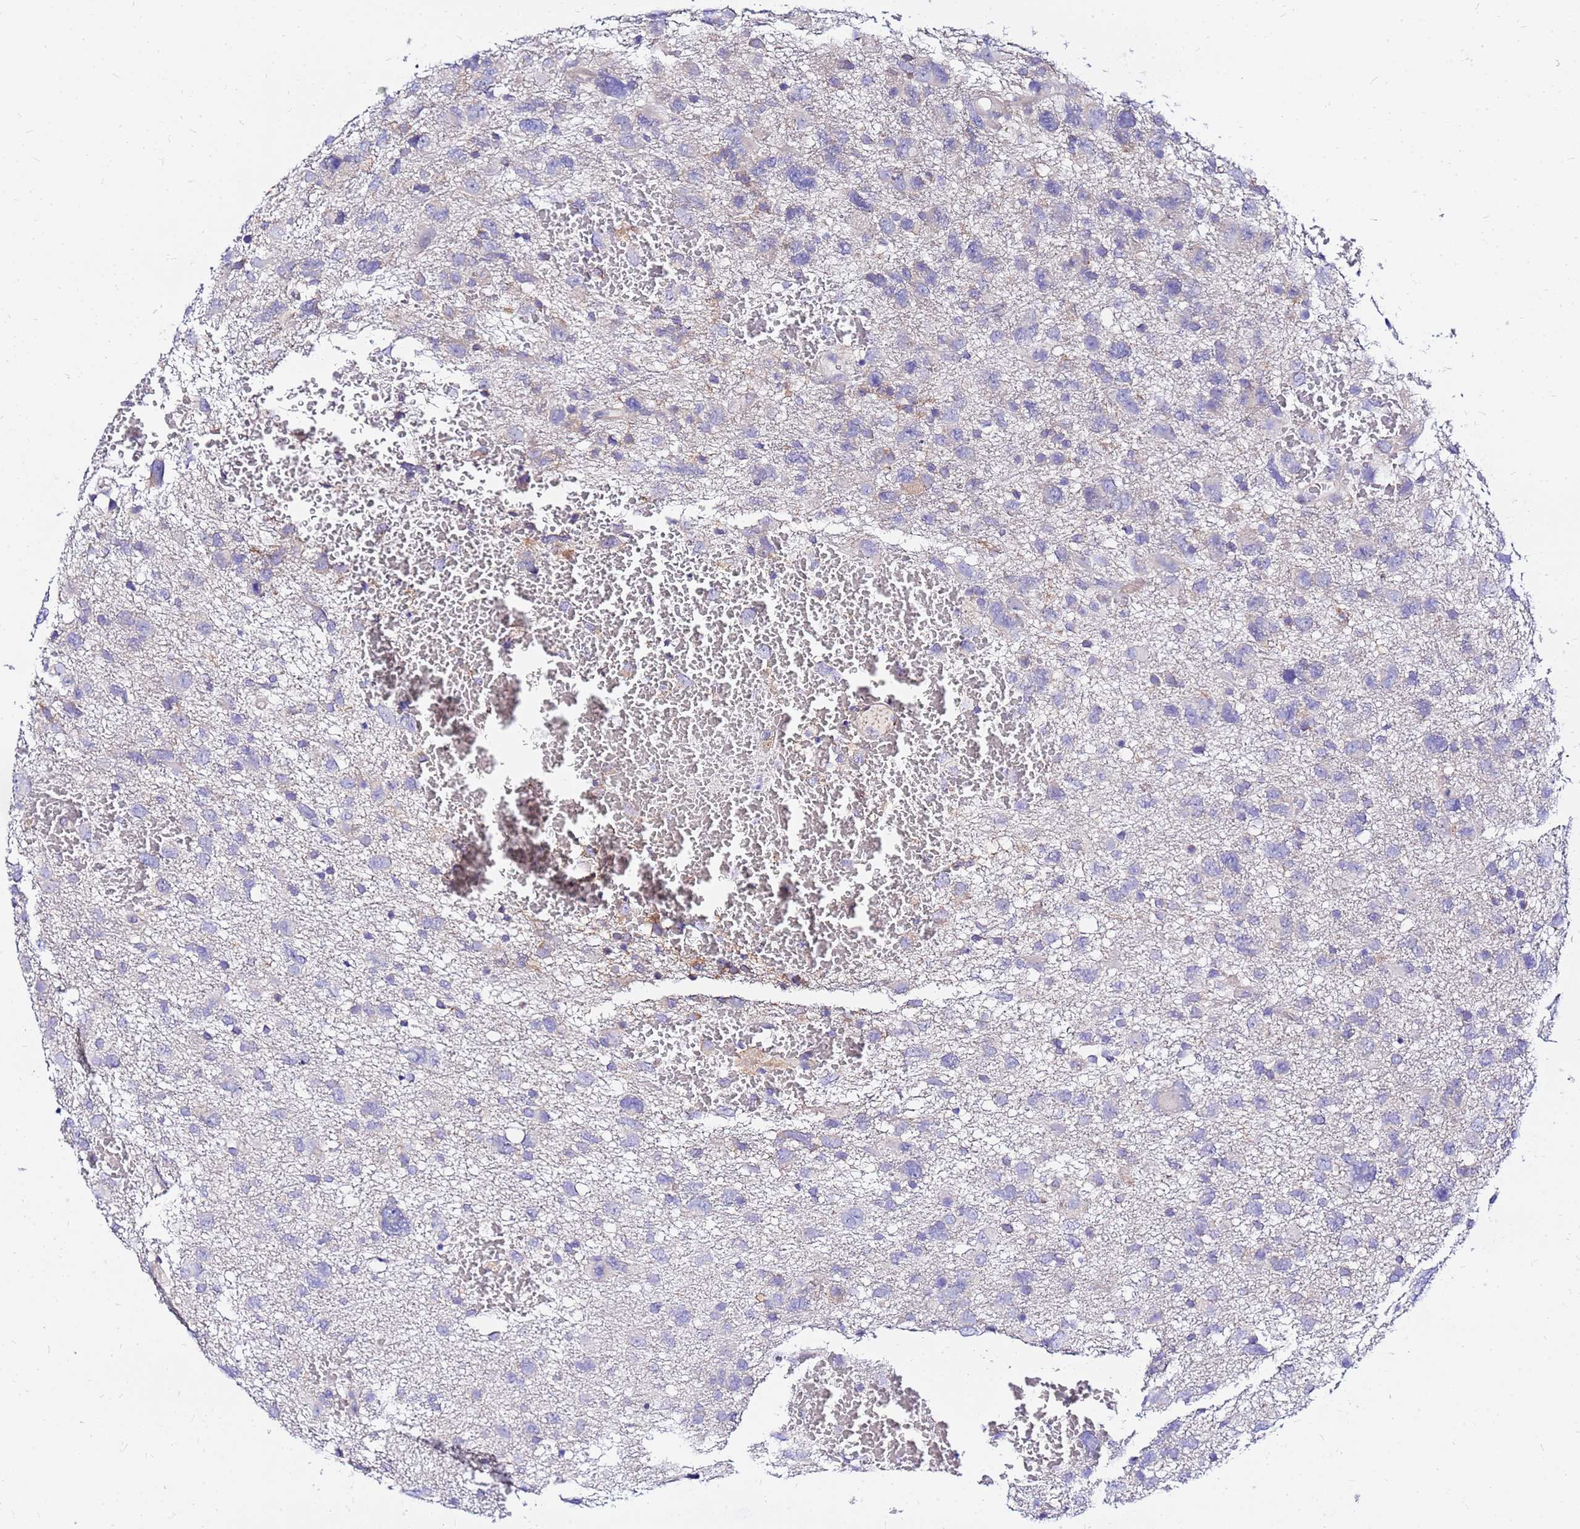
{"staining": {"intensity": "negative", "quantity": "none", "location": "none"}, "tissue": "glioma", "cell_type": "Tumor cells", "image_type": "cancer", "snomed": [{"axis": "morphology", "description": "Glioma, malignant, High grade"}, {"axis": "topography", "description": "Brain"}], "caption": "Tumor cells show no significant expression in malignant glioma (high-grade). The staining is performed using DAB brown chromogen with nuclei counter-stained in using hematoxylin.", "gene": "HERC5", "patient": {"sex": "male", "age": 61}}